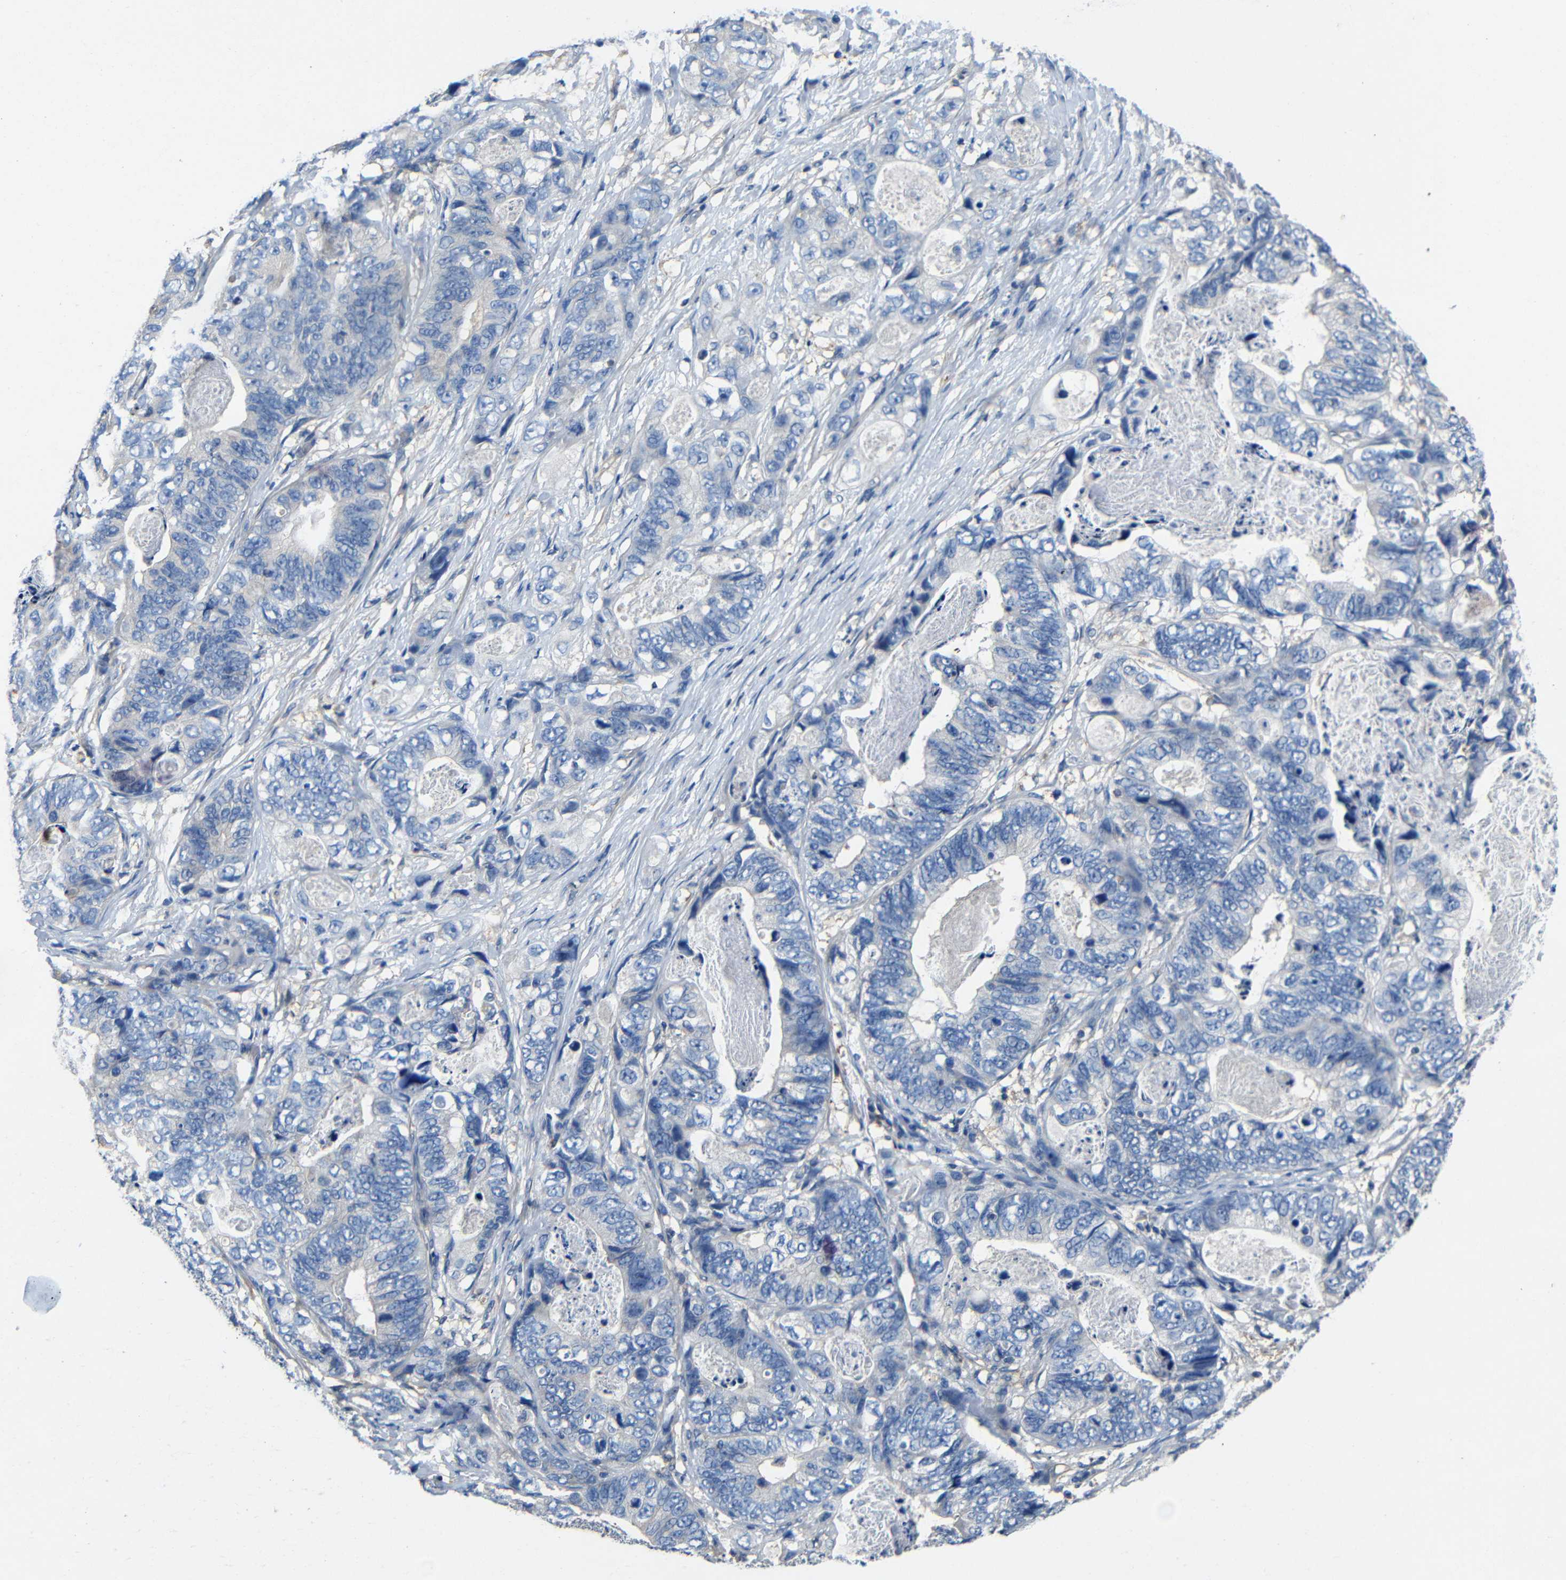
{"staining": {"intensity": "negative", "quantity": "none", "location": "none"}, "tissue": "stomach cancer", "cell_type": "Tumor cells", "image_type": "cancer", "snomed": [{"axis": "morphology", "description": "Adenocarcinoma, NOS"}, {"axis": "topography", "description": "Stomach"}], "caption": "Immunohistochemistry of human stomach cancer (adenocarcinoma) exhibits no staining in tumor cells.", "gene": "GDI1", "patient": {"sex": "female", "age": 89}}